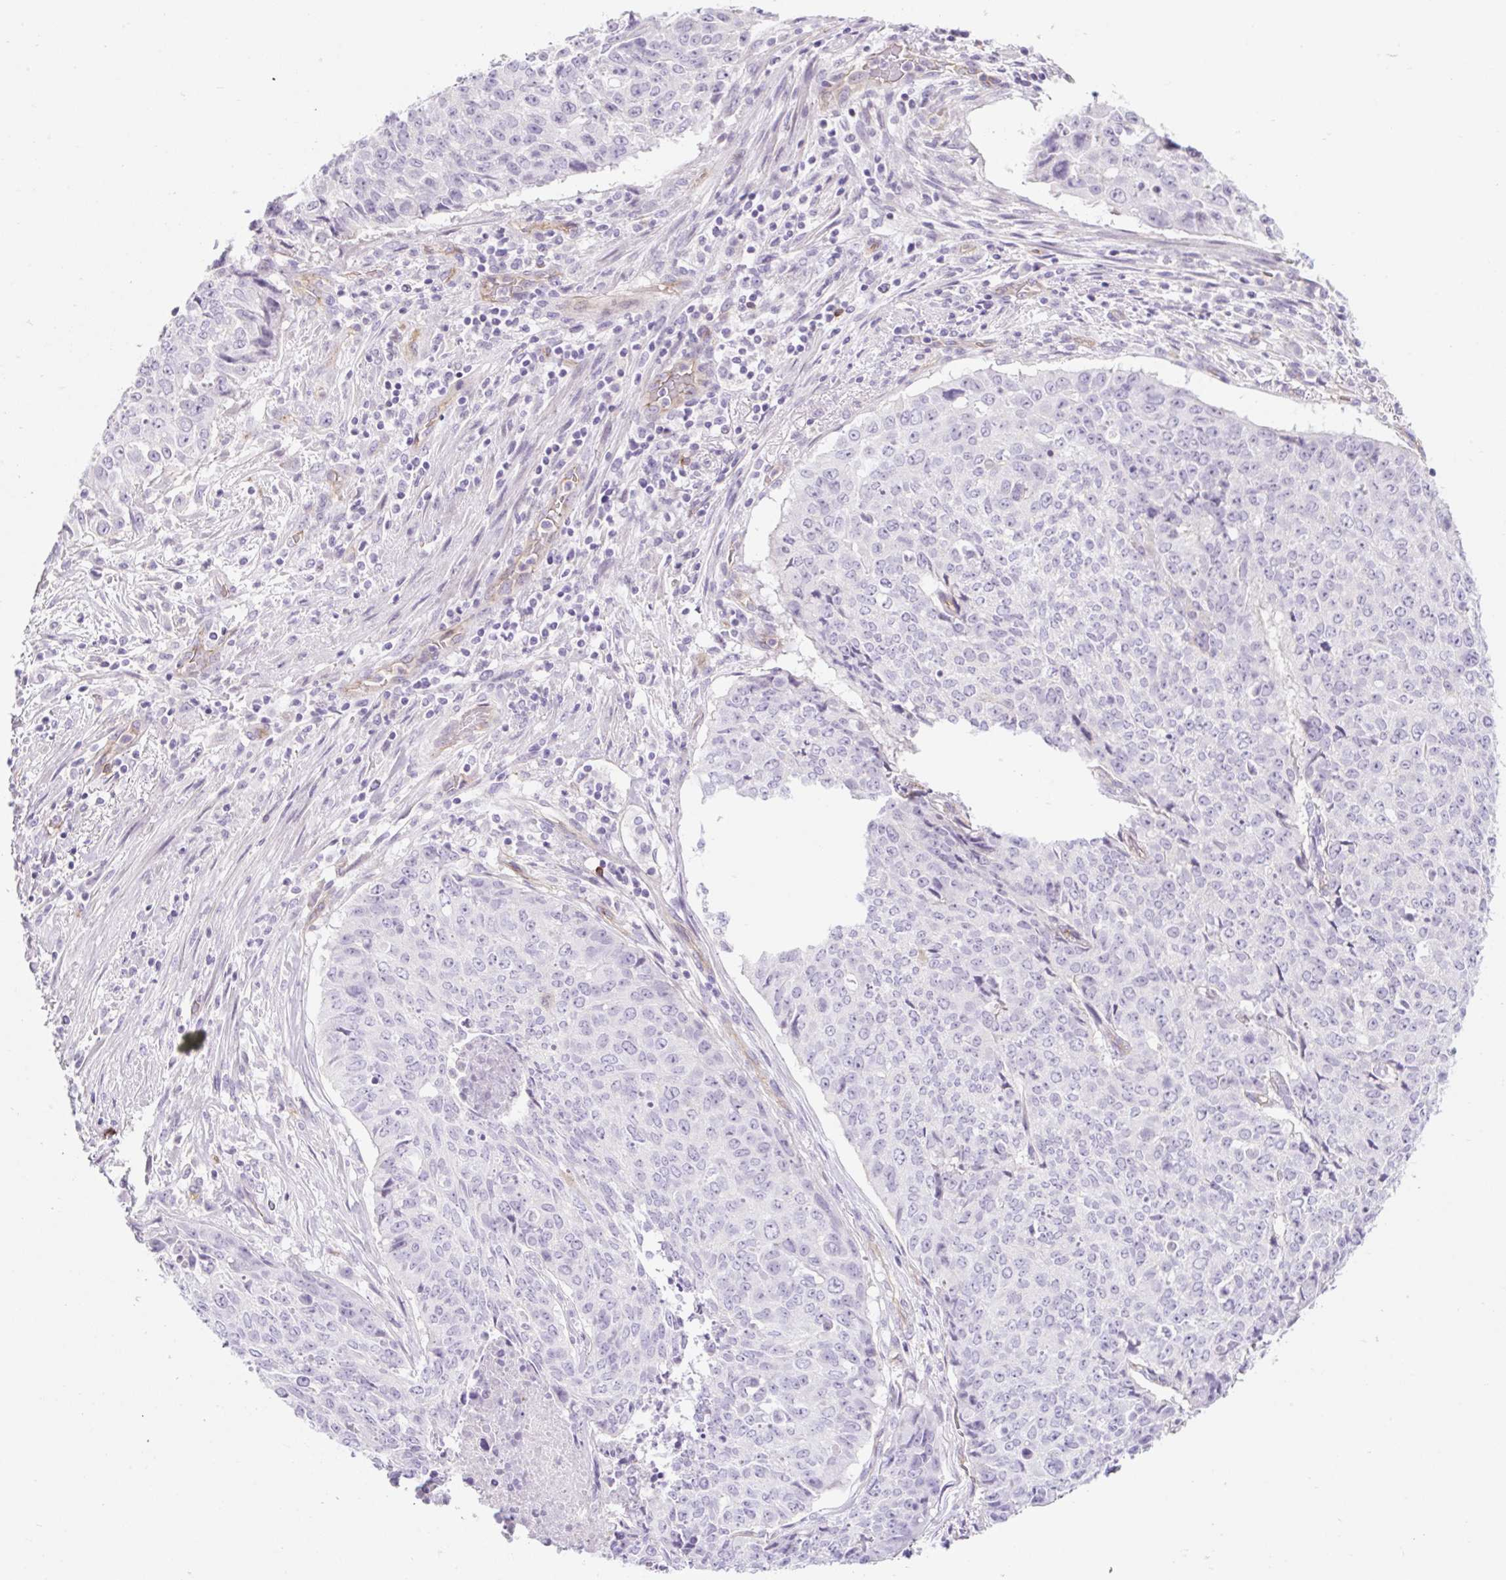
{"staining": {"intensity": "negative", "quantity": "none", "location": "none"}, "tissue": "lung cancer", "cell_type": "Tumor cells", "image_type": "cancer", "snomed": [{"axis": "morphology", "description": "Normal tissue, NOS"}, {"axis": "morphology", "description": "Squamous cell carcinoma, NOS"}, {"axis": "topography", "description": "Bronchus"}, {"axis": "topography", "description": "Lung"}], "caption": "This photomicrograph is of squamous cell carcinoma (lung) stained with immunohistochemistry to label a protein in brown with the nuclei are counter-stained blue. There is no expression in tumor cells.", "gene": "BCAS1", "patient": {"sex": "male", "age": 64}}